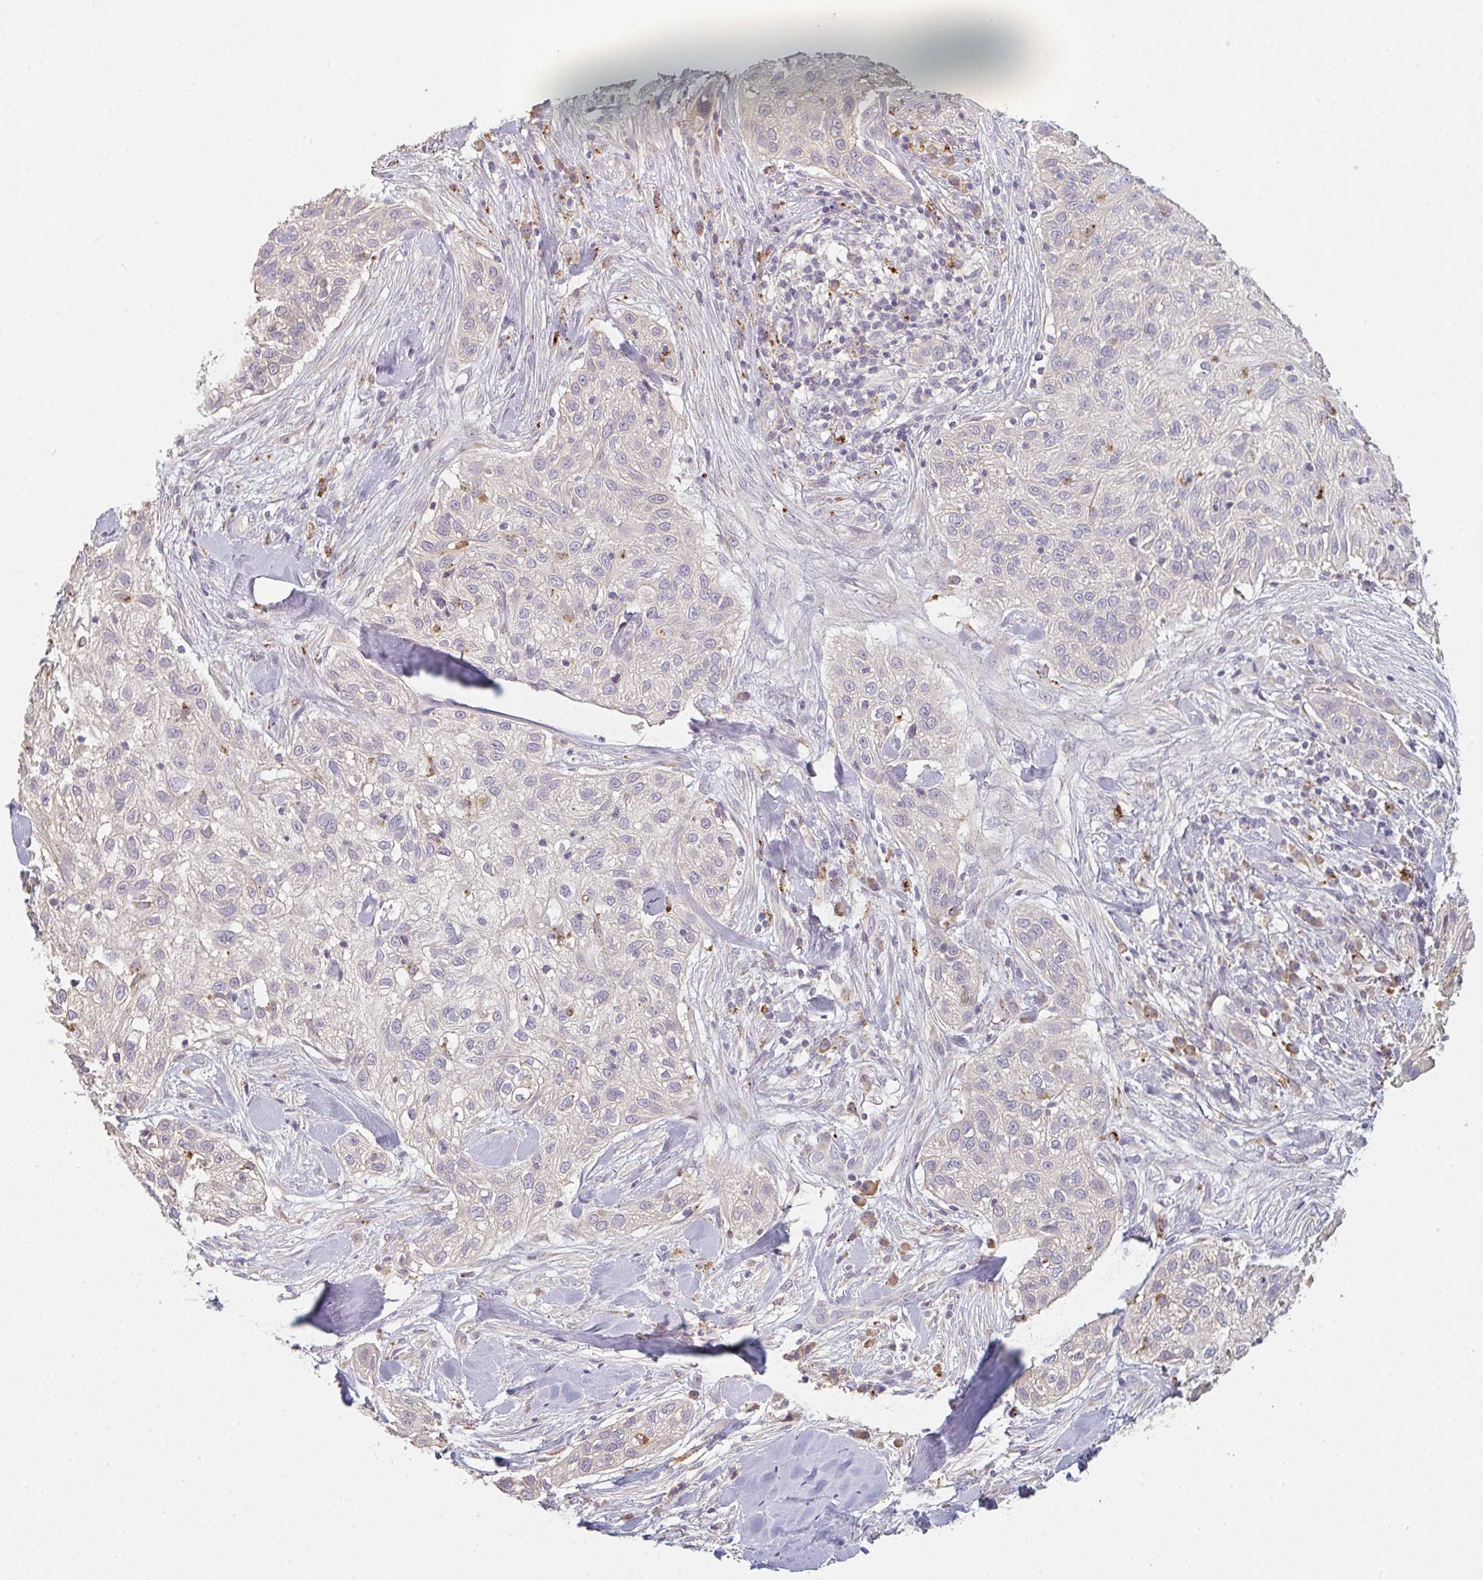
{"staining": {"intensity": "weak", "quantity": "<25%", "location": "cytoplasmic/membranous"}, "tissue": "skin cancer", "cell_type": "Tumor cells", "image_type": "cancer", "snomed": [{"axis": "morphology", "description": "Squamous cell carcinoma, NOS"}, {"axis": "topography", "description": "Skin"}], "caption": "This image is of skin cancer stained with immunohistochemistry to label a protein in brown with the nuclei are counter-stained blue. There is no staining in tumor cells.", "gene": "TMEM237", "patient": {"sex": "male", "age": 82}}